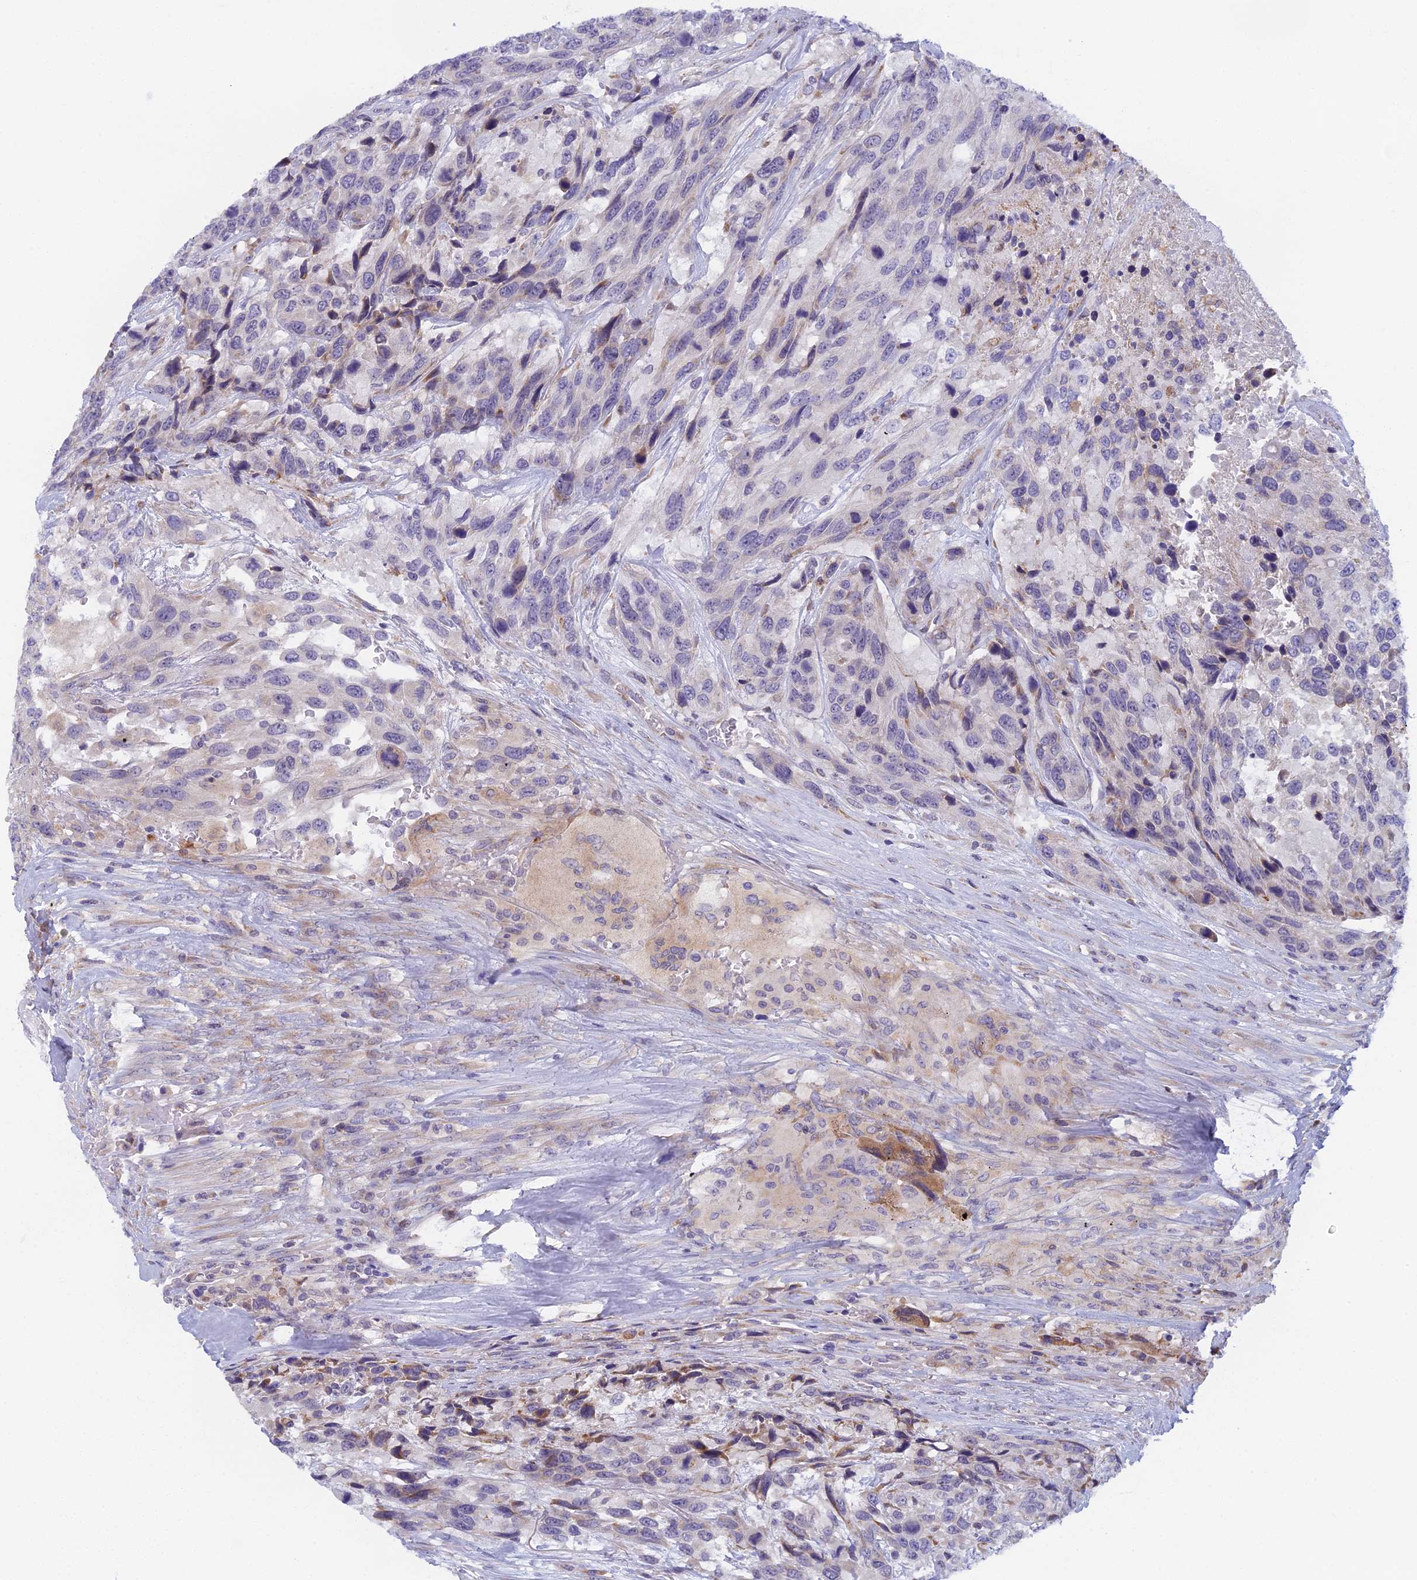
{"staining": {"intensity": "negative", "quantity": "none", "location": "none"}, "tissue": "urothelial cancer", "cell_type": "Tumor cells", "image_type": "cancer", "snomed": [{"axis": "morphology", "description": "Urothelial carcinoma, High grade"}, {"axis": "topography", "description": "Urinary bladder"}], "caption": "DAB (3,3'-diaminobenzidine) immunohistochemical staining of high-grade urothelial carcinoma demonstrates no significant expression in tumor cells. (DAB immunohistochemistry (IHC) visualized using brightfield microscopy, high magnification).", "gene": "DDX51", "patient": {"sex": "female", "age": 70}}